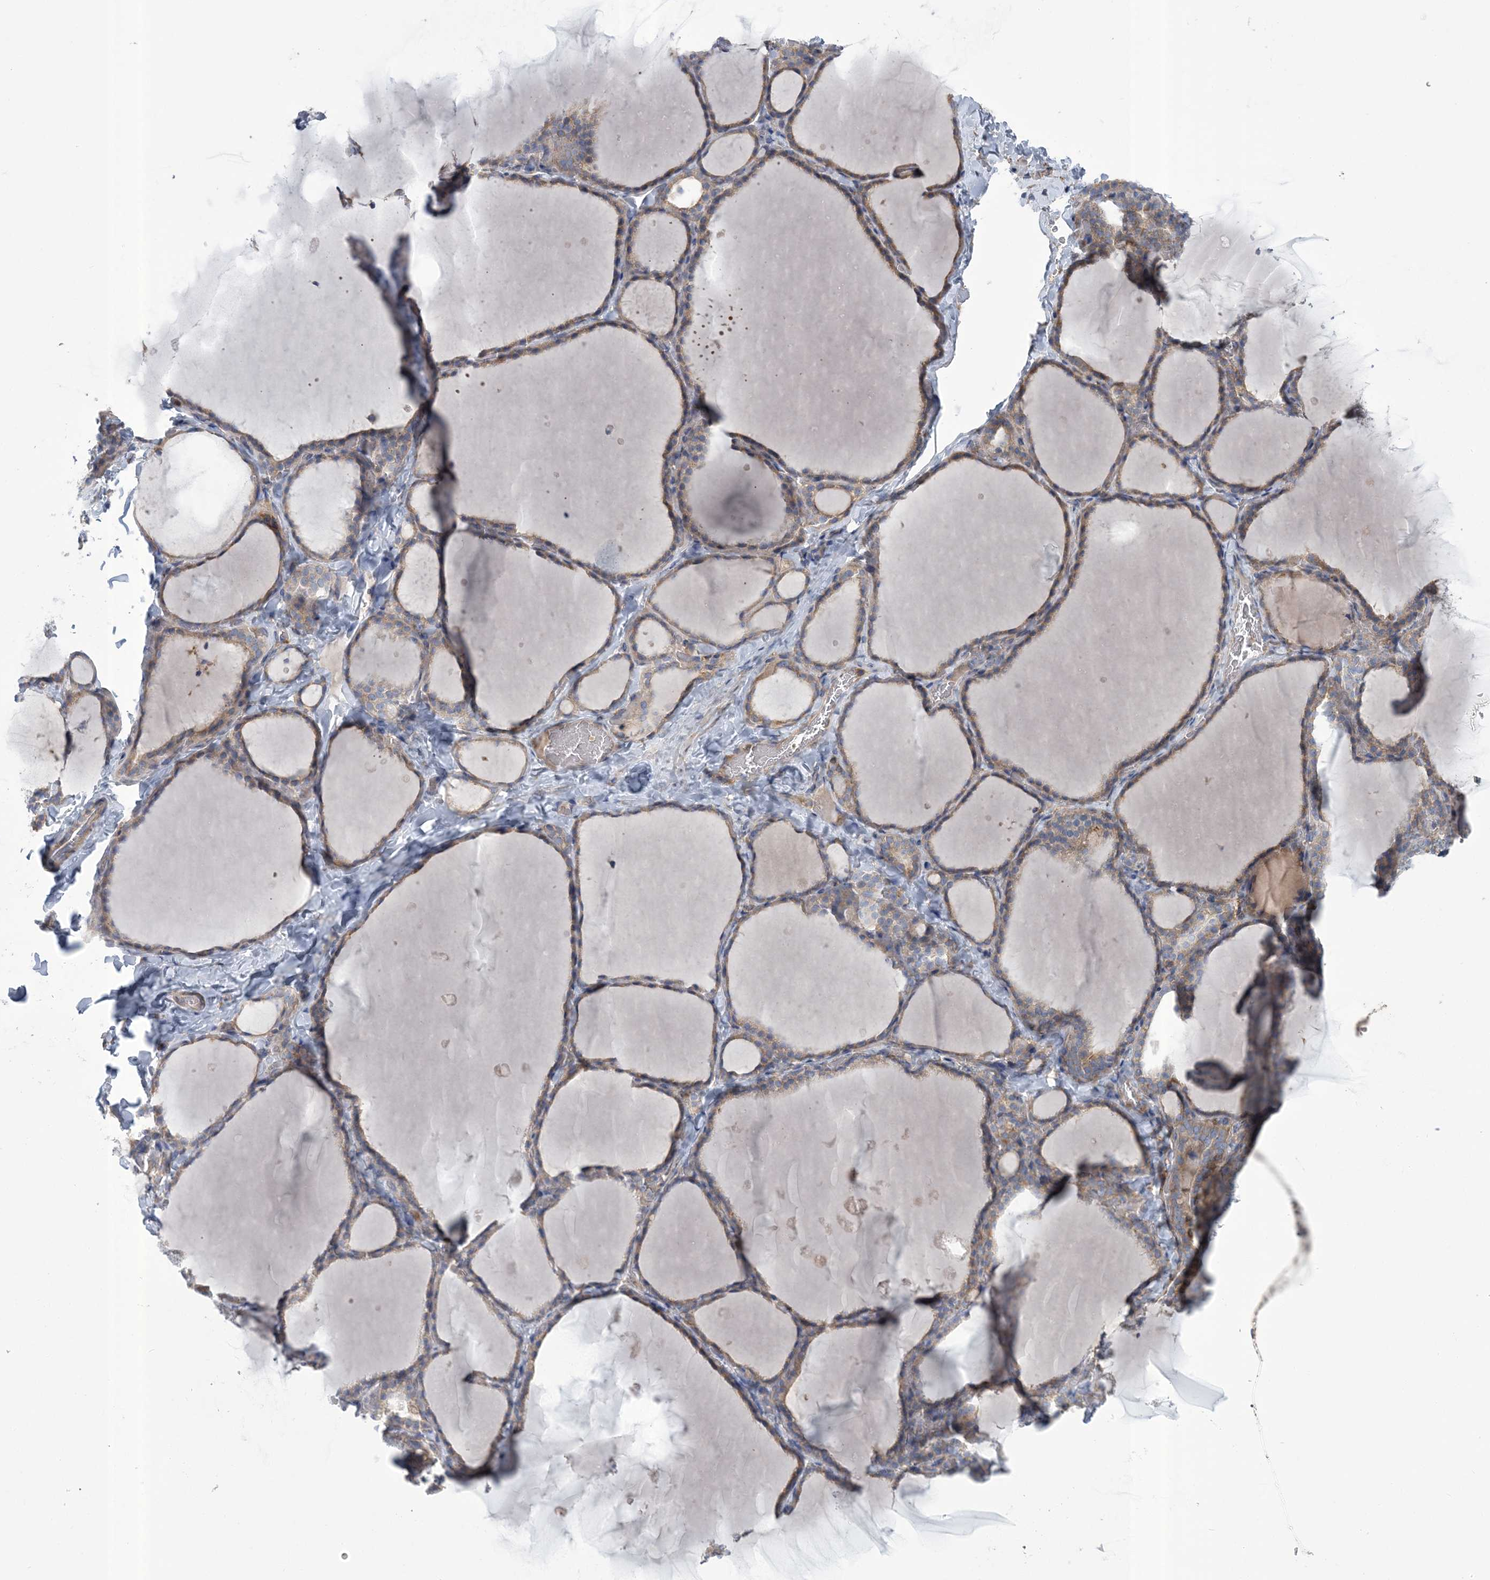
{"staining": {"intensity": "moderate", "quantity": "25%-75%", "location": "cytoplasmic/membranous"}, "tissue": "thyroid gland", "cell_type": "Glandular cells", "image_type": "normal", "snomed": [{"axis": "morphology", "description": "Normal tissue, NOS"}, {"axis": "topography", "description": "Thyroid gland"}], "caption": "Unremarkable thyroid gland reveals moderate cytoplasmic/membranous expression in approximately 25%-75% of glandular cells, visualized by immunohistochemistry.", "gene": "ARSJ", "patient": {"sex": "female", "age": 22}}